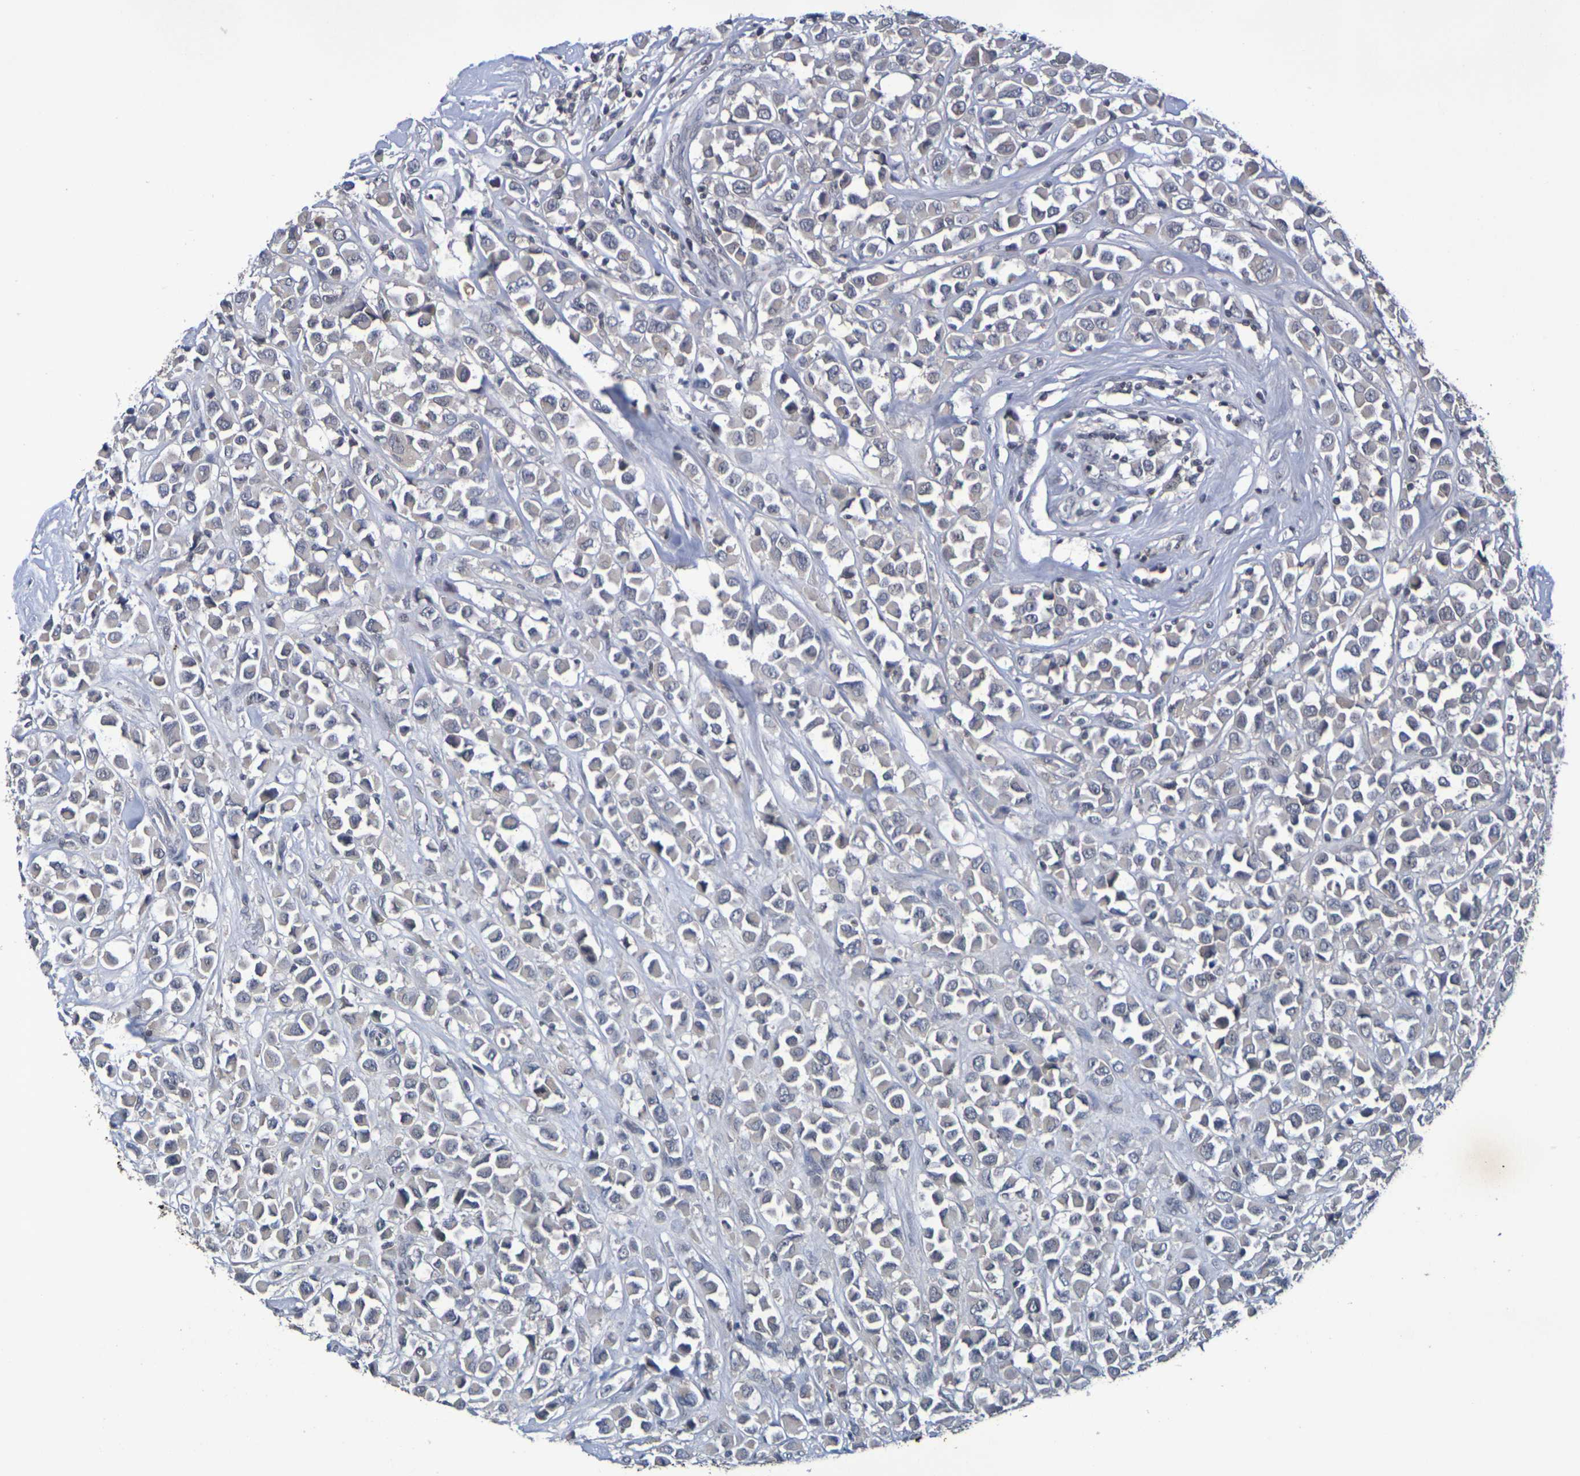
{"staining": {"intensity": "weak", "quantity": "25%-75%", "location": "cytoplasmic/membranous"}, "tissue": "breast cancer", "cell_type": "Tumor cells", "image_type": "cancer", "snomed": [{"axis": "morphology", "description": "Duct carcinoma"}, {"axis": "topography", "description": "Breast"}], "caption": "Immunohistochemistry (IHC) staining of breast cancer (infiltrating ductal carcinoma), which exhibits low levels of weak cytoplasmic/membranous expression in about 25%-75% of tumor cells indicating weak cytoplasmic/membranous protein expression. The staining was performed using DAB (3,3'-diaminobenzidine) (brown) for protein detection and nuclei were counterstained in hematoxylin (blue).", "gene": "TERF2", "patient": {"sex": "female", "age": 61}}